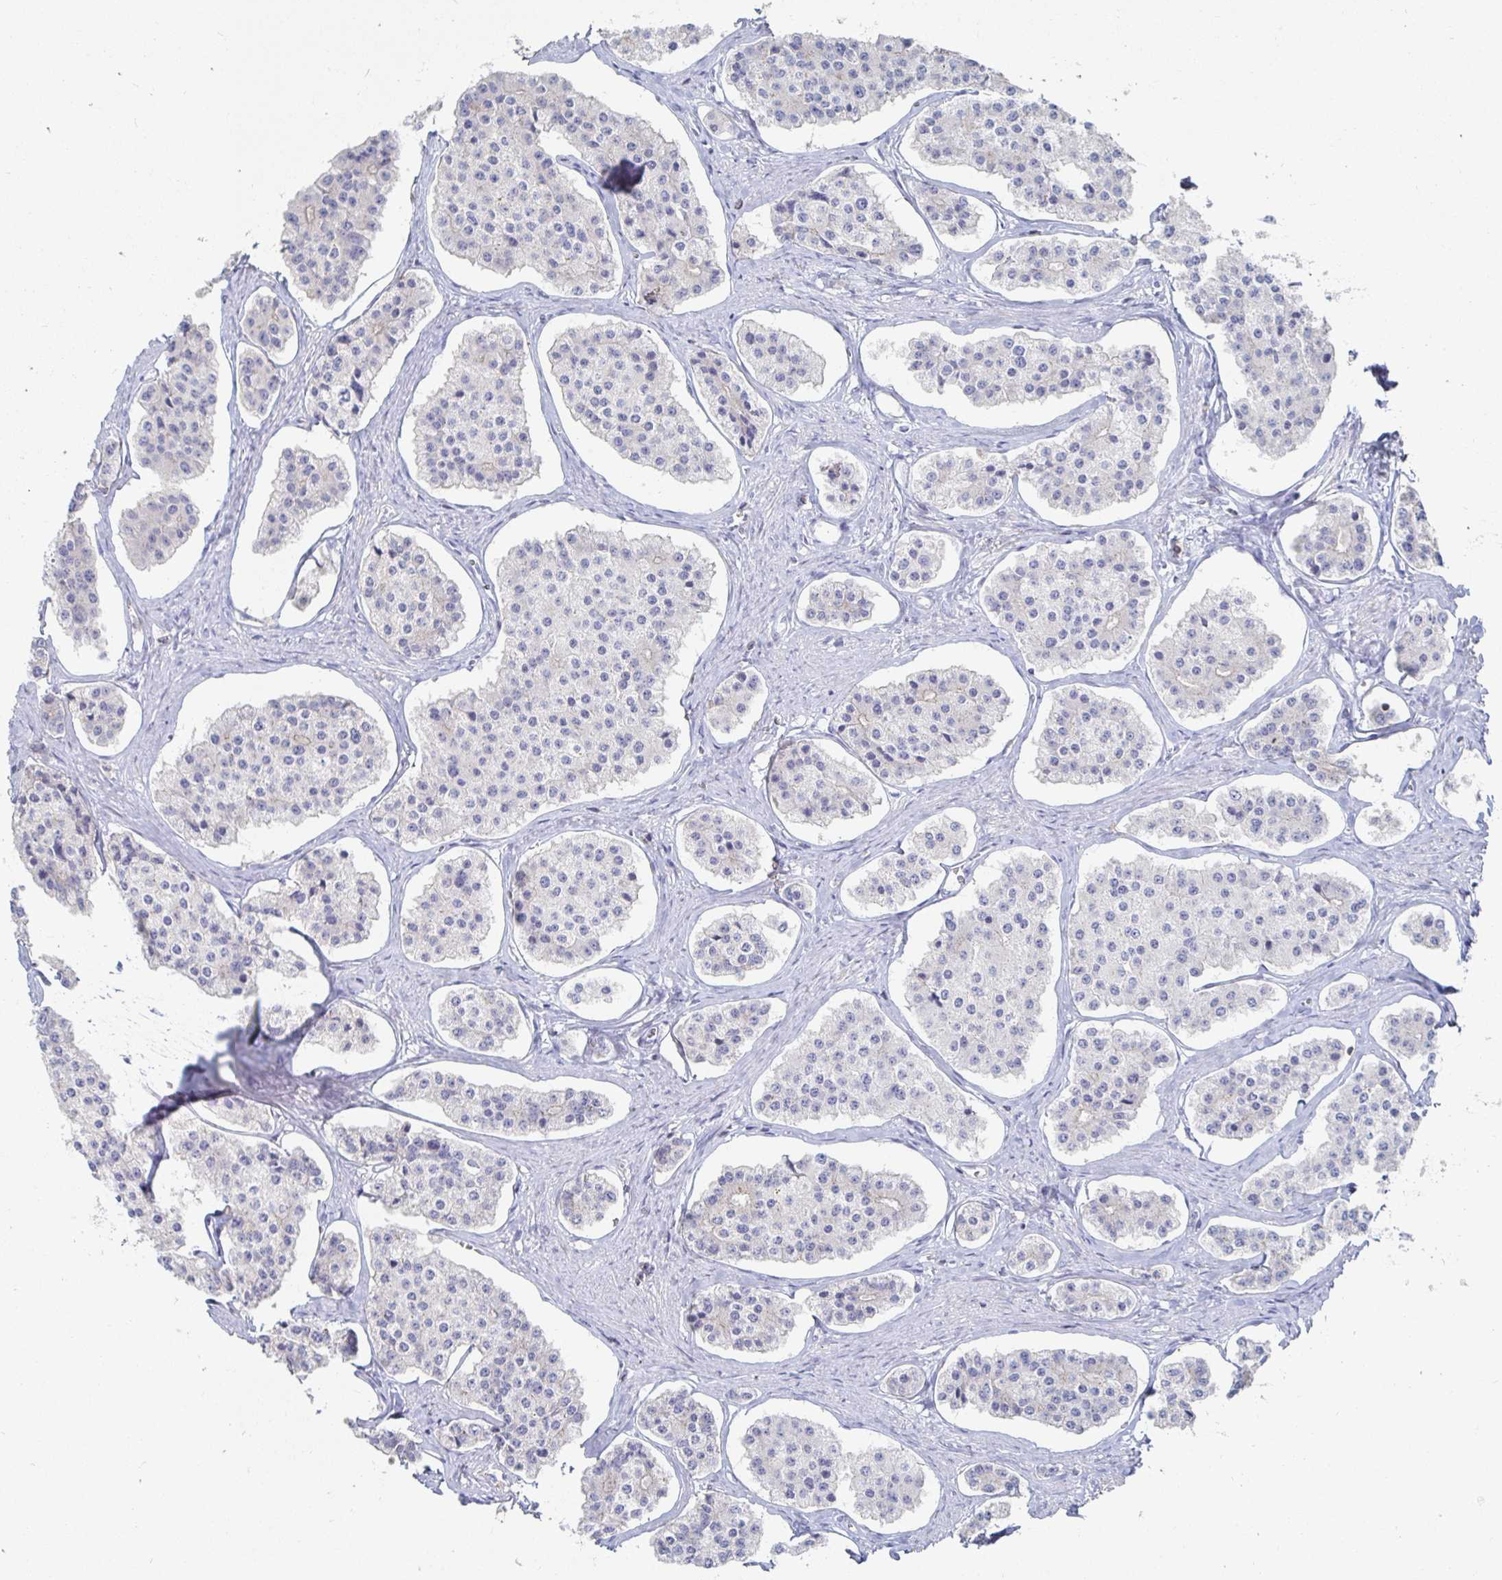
{"staining": {"intensity": "weak", "quantity": "<25%", "location": "cytoplasmic/membranous"}, "tissue": "carcinoid", "cell_type": "Tumor cells", "image_type": "cancer", "snomed": [{"axis": "morphology", "description": "Carcinoid, malignant, NOS"}, {"axis": "topography", "description": "Small intestine"}], "caption": "IHC image of malignant carcinoid stained for a protein (brown), which shows no staining in tumor cells.", "gene": "PIK3CD", "patient": {"sex": "female", "age": 65}}